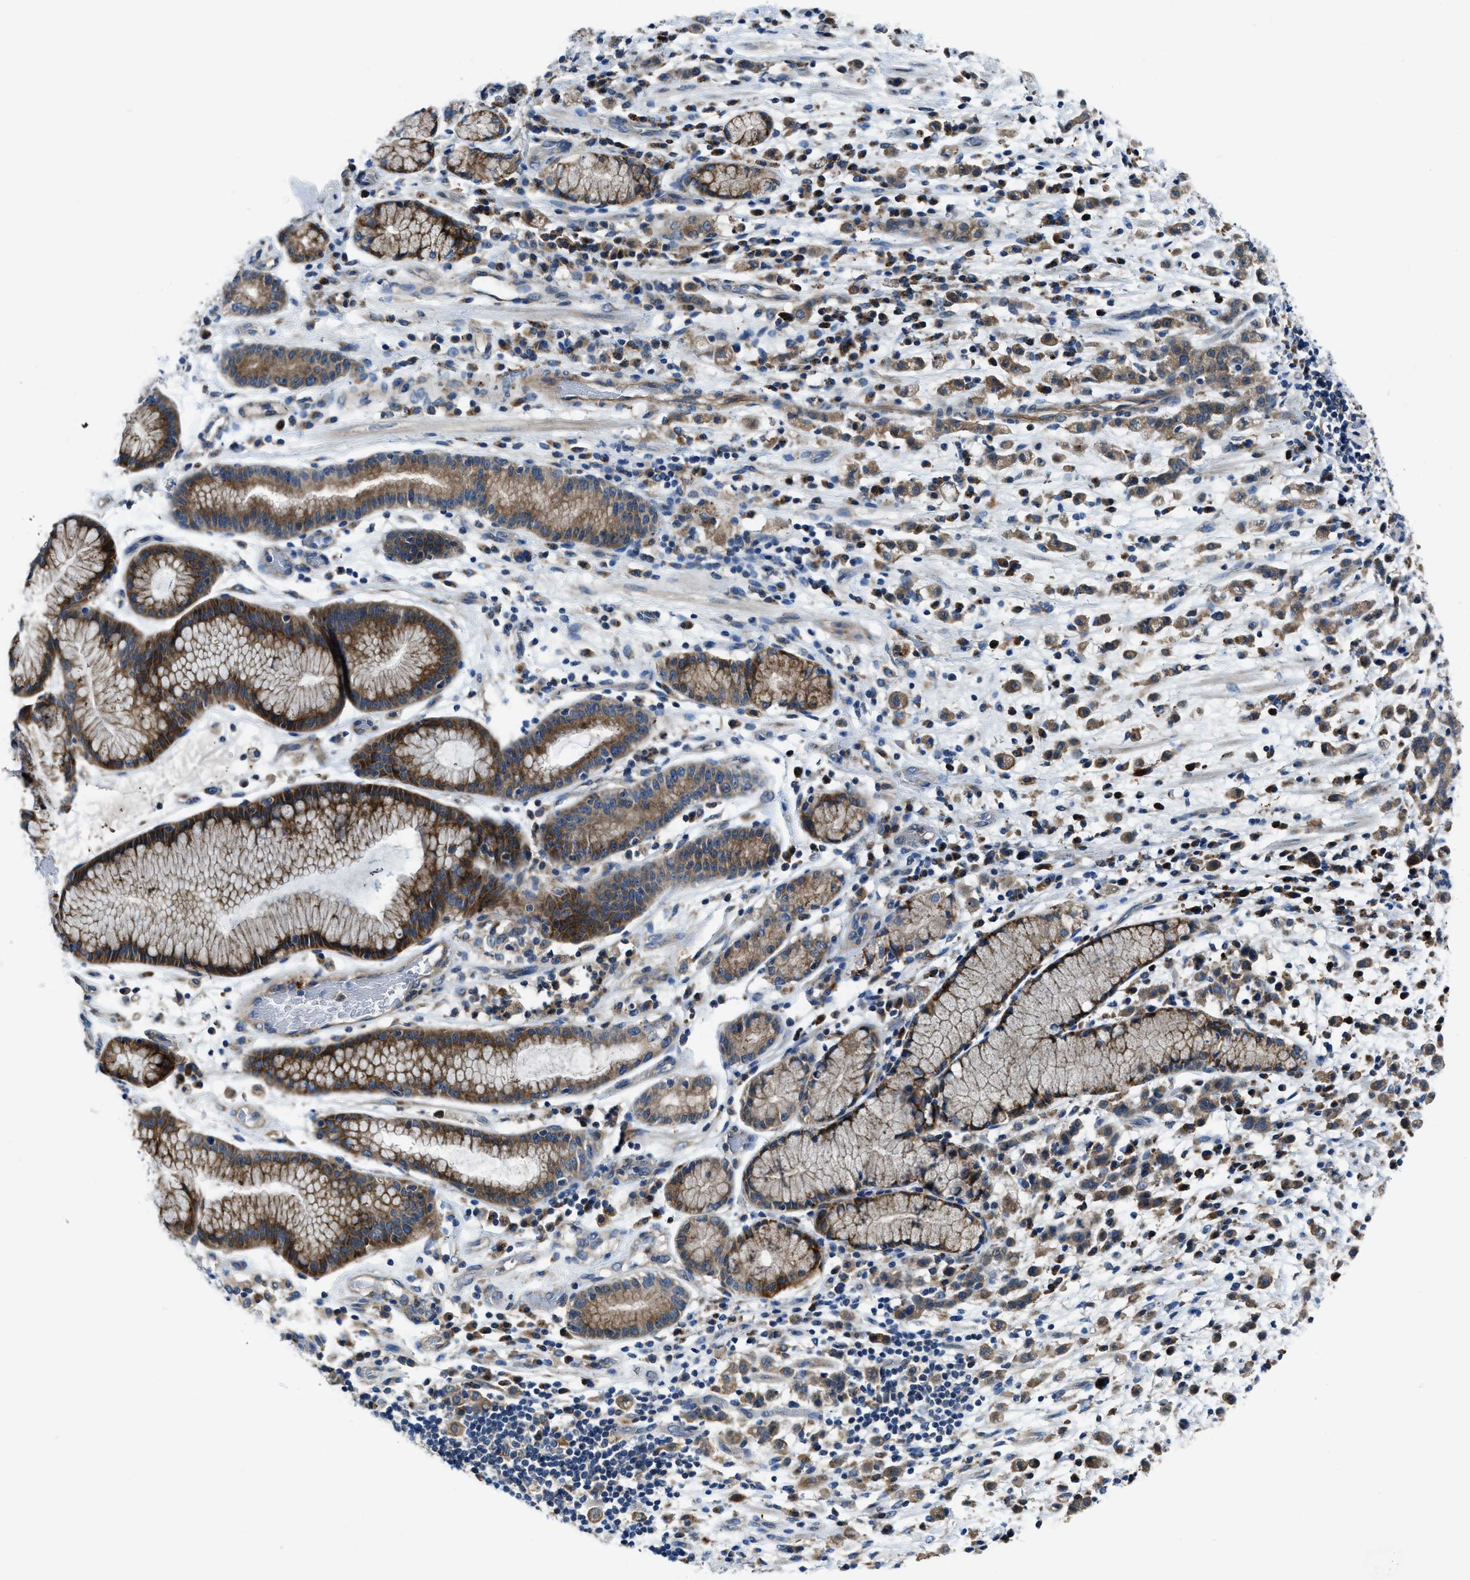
{"staining": {"intensity": "moderate", "quantity": ">75%", "location": "cytoplasmic/membranous"}, "tissue": "stomach cancer", "cell_type": "Tumor cells", "image_type": "cancer", "snomed": [{"axis": "morphology", "description": "Adenocarcinoma, NOS"}, {"axis": "topography", "description": "Stomach, lower"}], "caption": "The photomicrograph displays immunohistochemical staining of stomach adenocarcinoma. There is moderate cytoplasmic/membranous positivity is appreciated in approximately >75% of tumor cells.", "gene": "MAP3K20", "patient": {"sex": "male", "age": 88}}